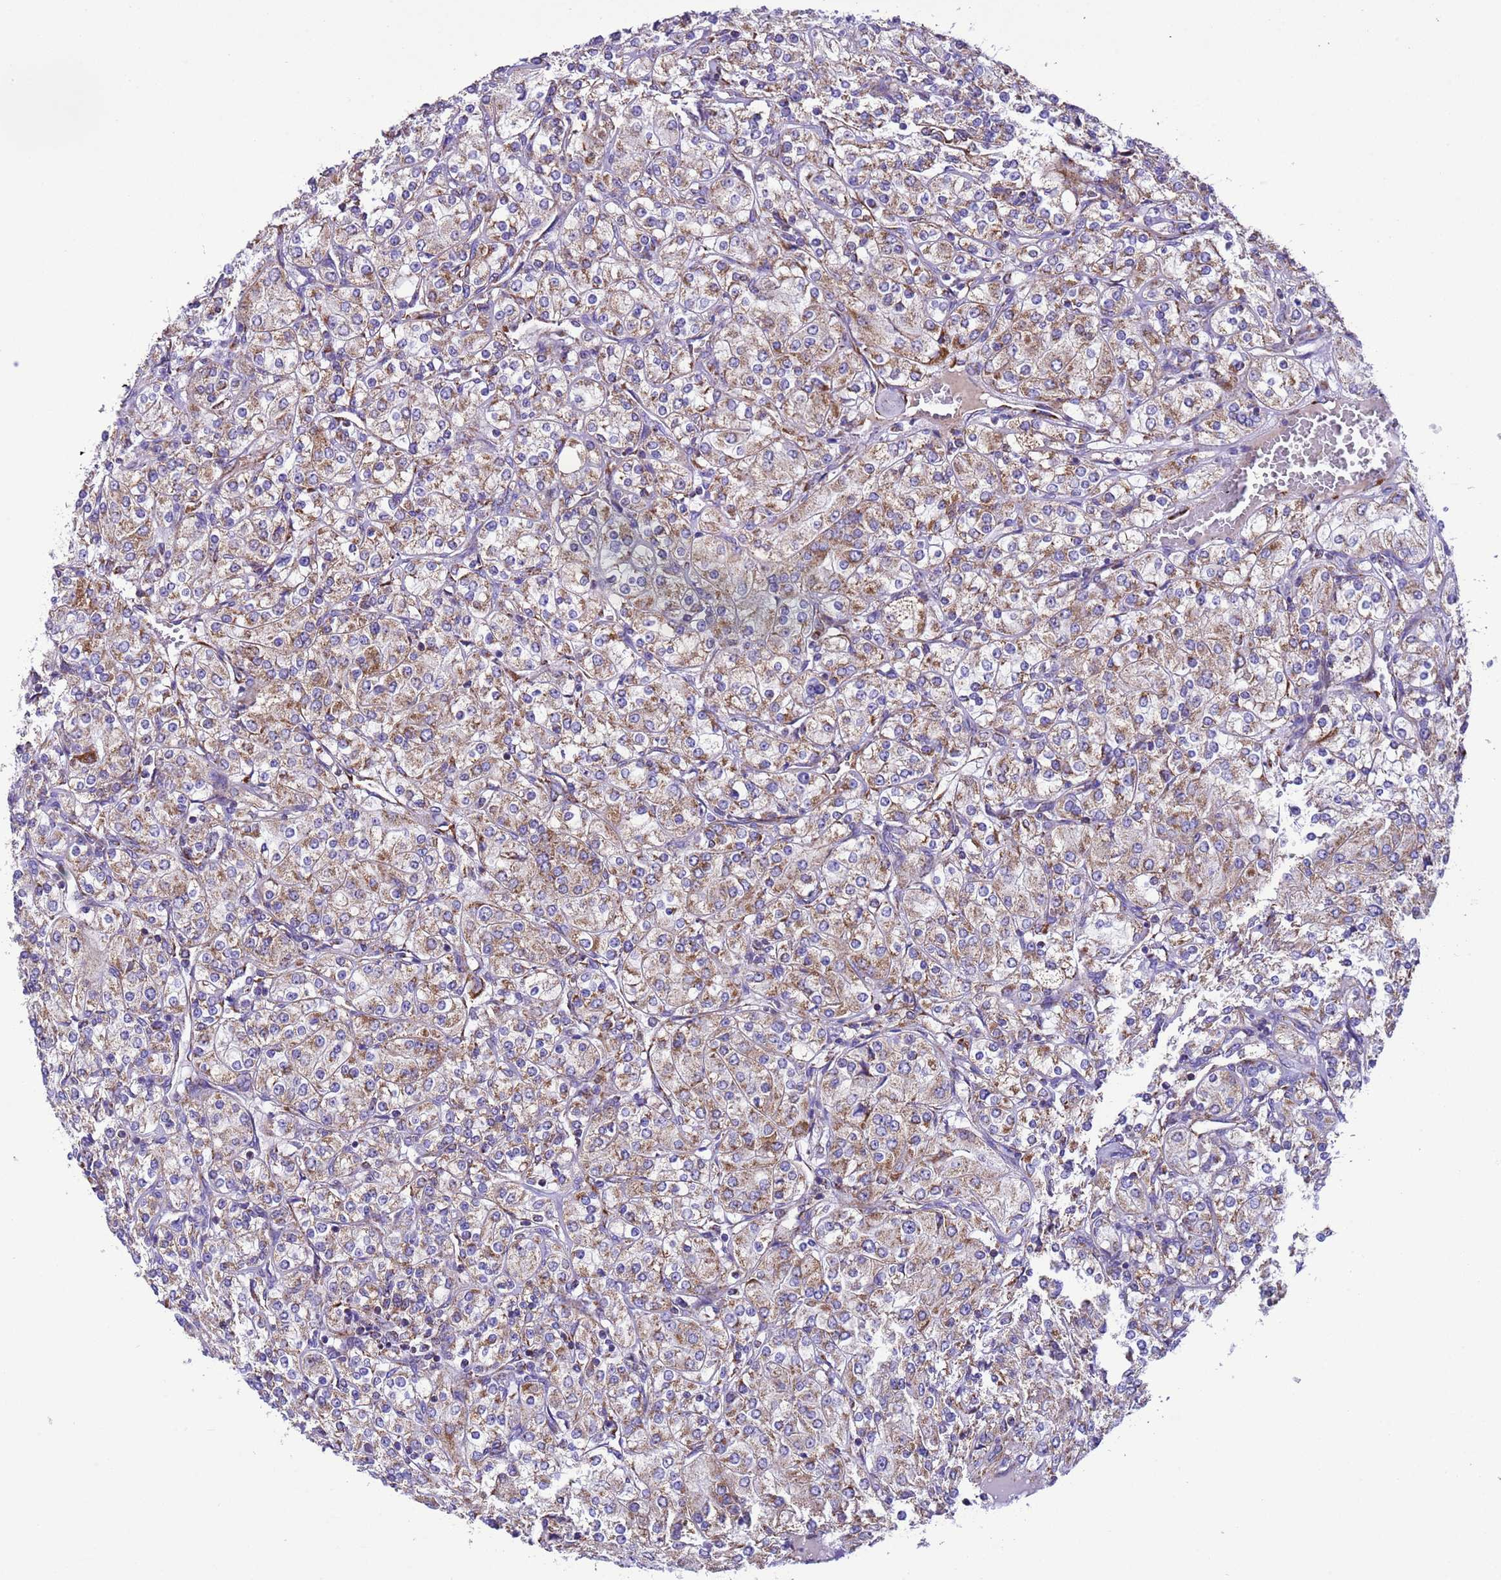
{"staining": {"intensity": "moderate", "quantity": "25%-75%", "location": "cytoplasmic/membranous"}, "tissue": "renal cancer", "cell_type": "Tumor cells", "image_type": "cancer", "snomed": [{"axis": "morphology", "description": "Adenocarcinoma, NOS"}, {"axis": "topography", "description": "Kidney"}], "caption": "High-power microscopy captured an immunohistochemistry (IHC) photomicrograph of adenocarcinoma (renal), revealing moderate cytoplasmic/membranous positivity in about 25%-75% of tumor cells. The protein of interest is stained brown, and the nuclei are stained in blue (DAB IHC with brightfield microscopy, high magnification).", "gene": "CCDC191", "patient": {"sex": "male", "age": 77}}